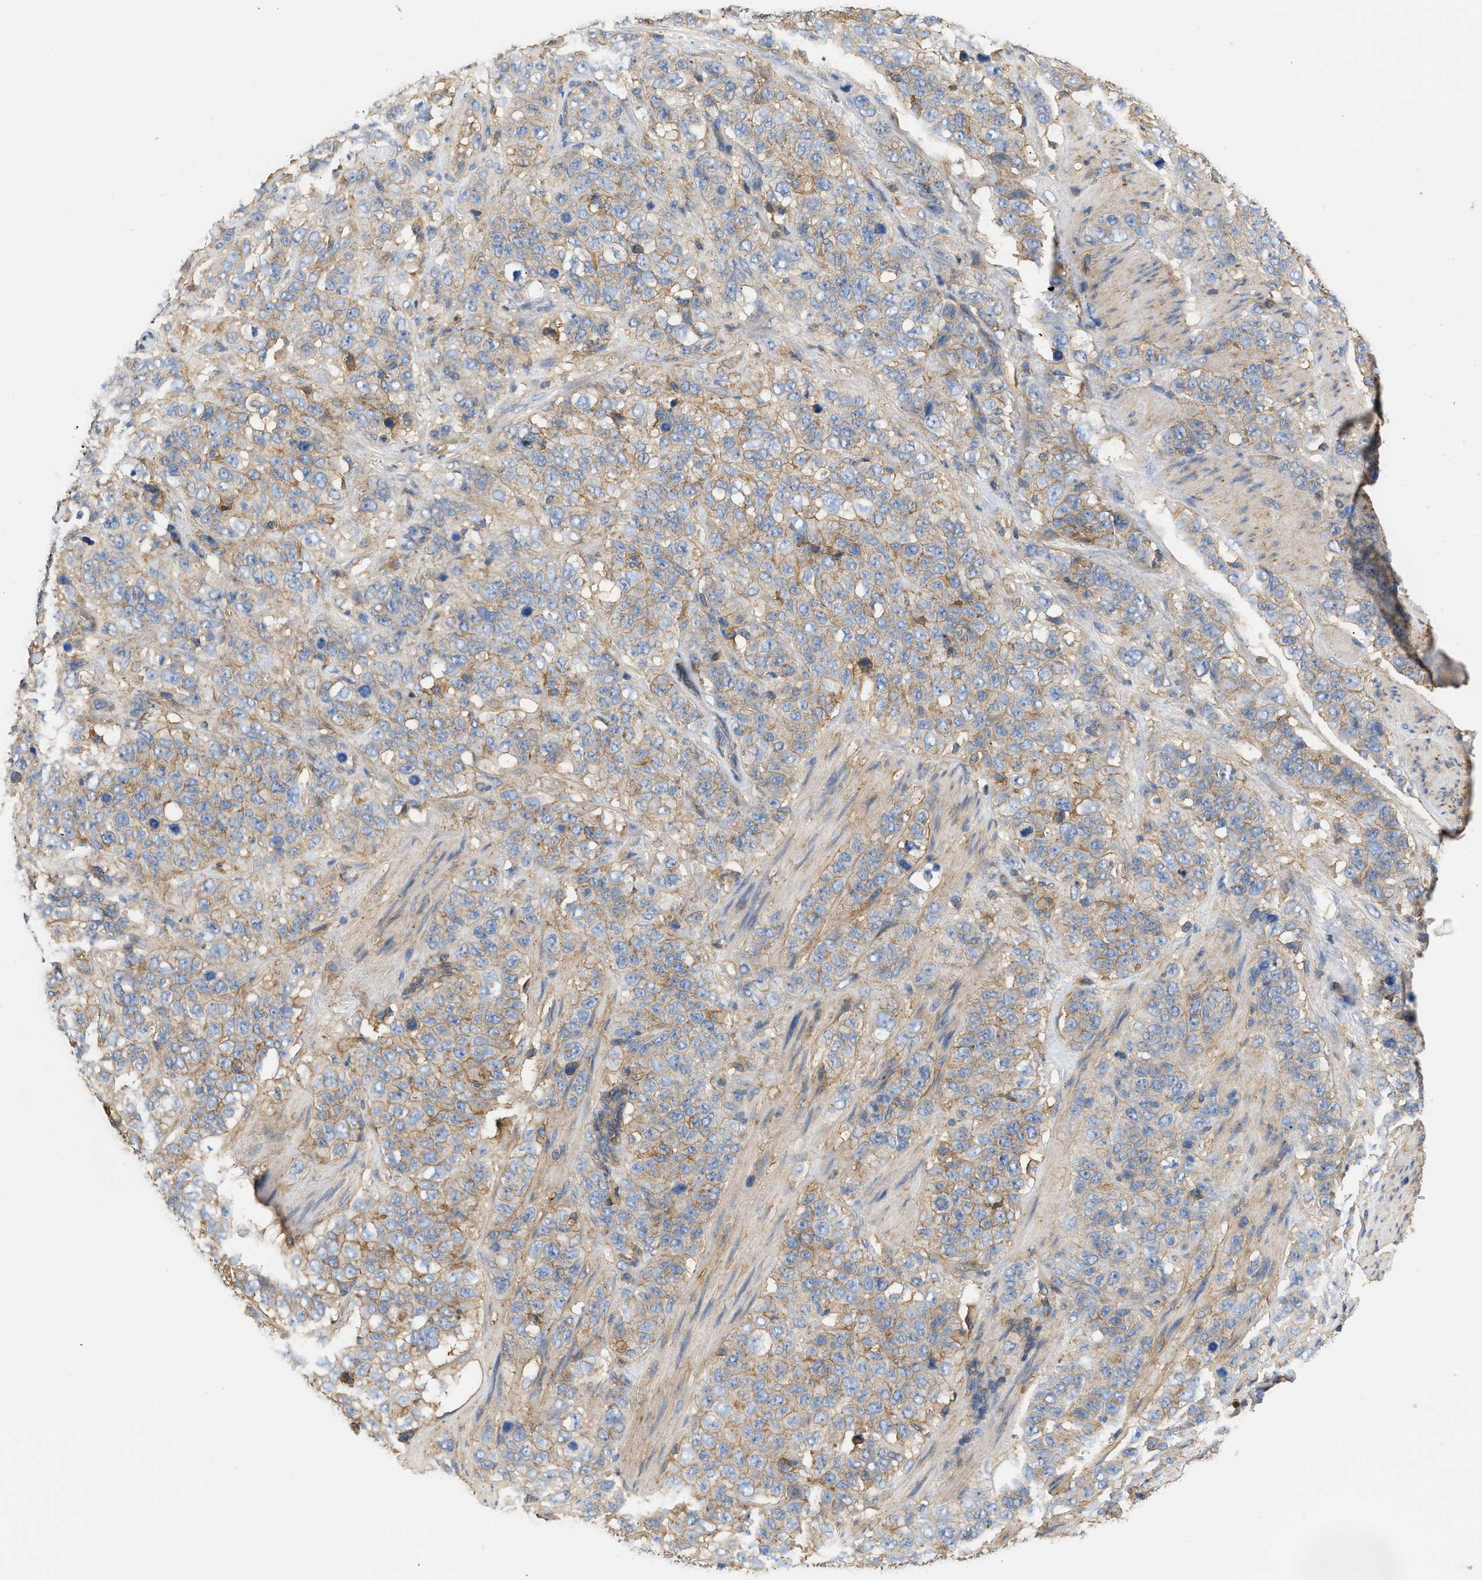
{"staining": {"intensity": "moderate", "quantity": ">75%", "location": "cytoplasmic/membranous"}, "tissue": "stomach cancer", "cell_type": "Tumor cells", "image_type": "cancer", "snomed": [{"axis": "morphology", "description": "Adenocarcinoma, NOS"}, {"axis": "topography", "description": "Stomach"}], "caption": "An image showing moderate cytoplasmic/membranous positivity in about >75% of tumor cells in adenocarcinoma (stomach), as visualized by brown immunohistochemical staining.", "gene": "GNB4", "patient": {"sex": "male", "age": 48}}